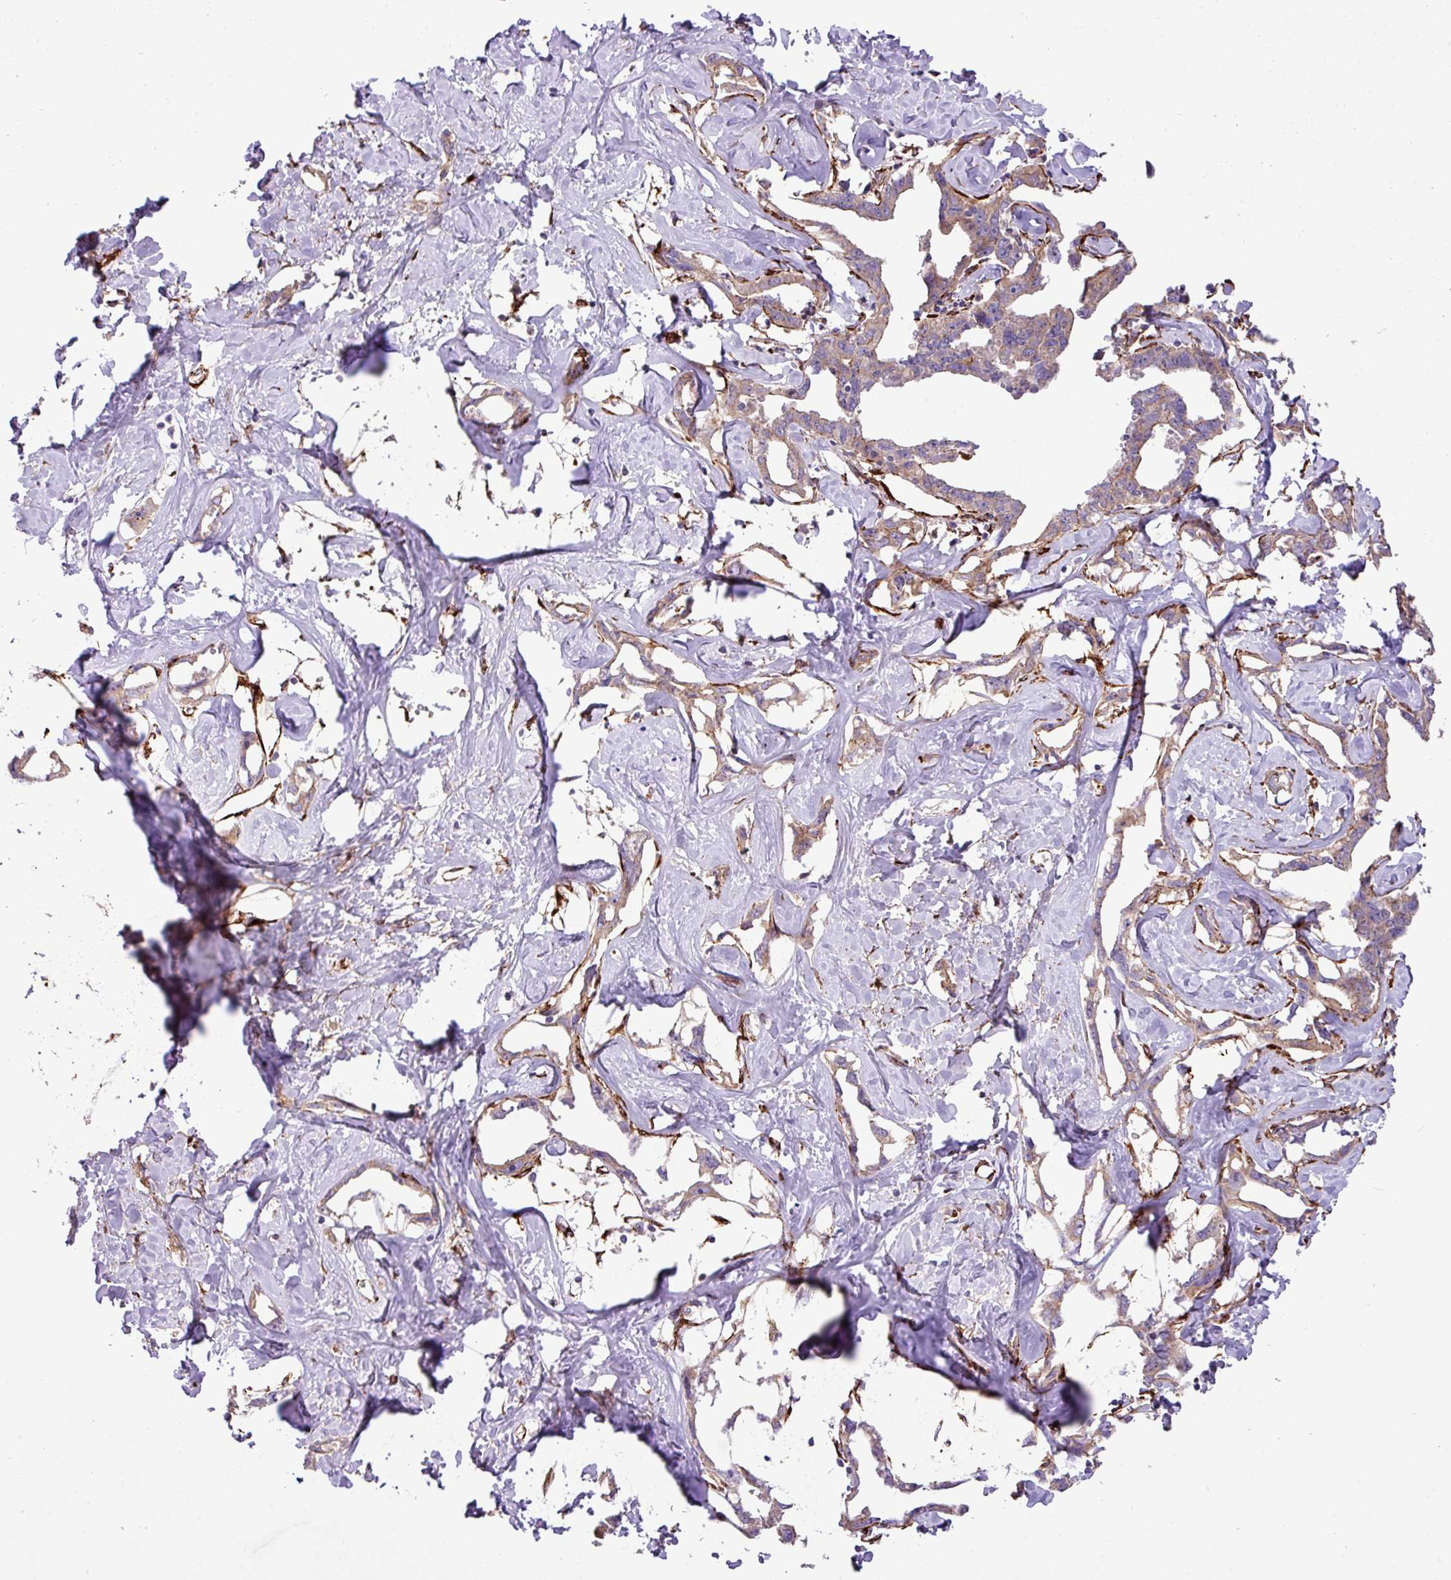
{"staining": {"intensity": "weak", "quantity": ">75%", "location": "cytoplasmic/membranous"}, "tissue": "liver cancer", "cell_type": "Tumor cells", "image_type": "cancer", "snomed": [{"axis": "morphology", "description": "Cholangiocarcinoma"}, {"axis": "topography", "description": "Liver"}], "caption": "Immunohistochemical staining of liver cholangiocarcinoma exhibits low levels of weak cytoplasmic/membranous protein positivity in approximately >75% of tumor cells.", "gene": "FAM47E", "patient": {"sex": "male", "age": 59}}